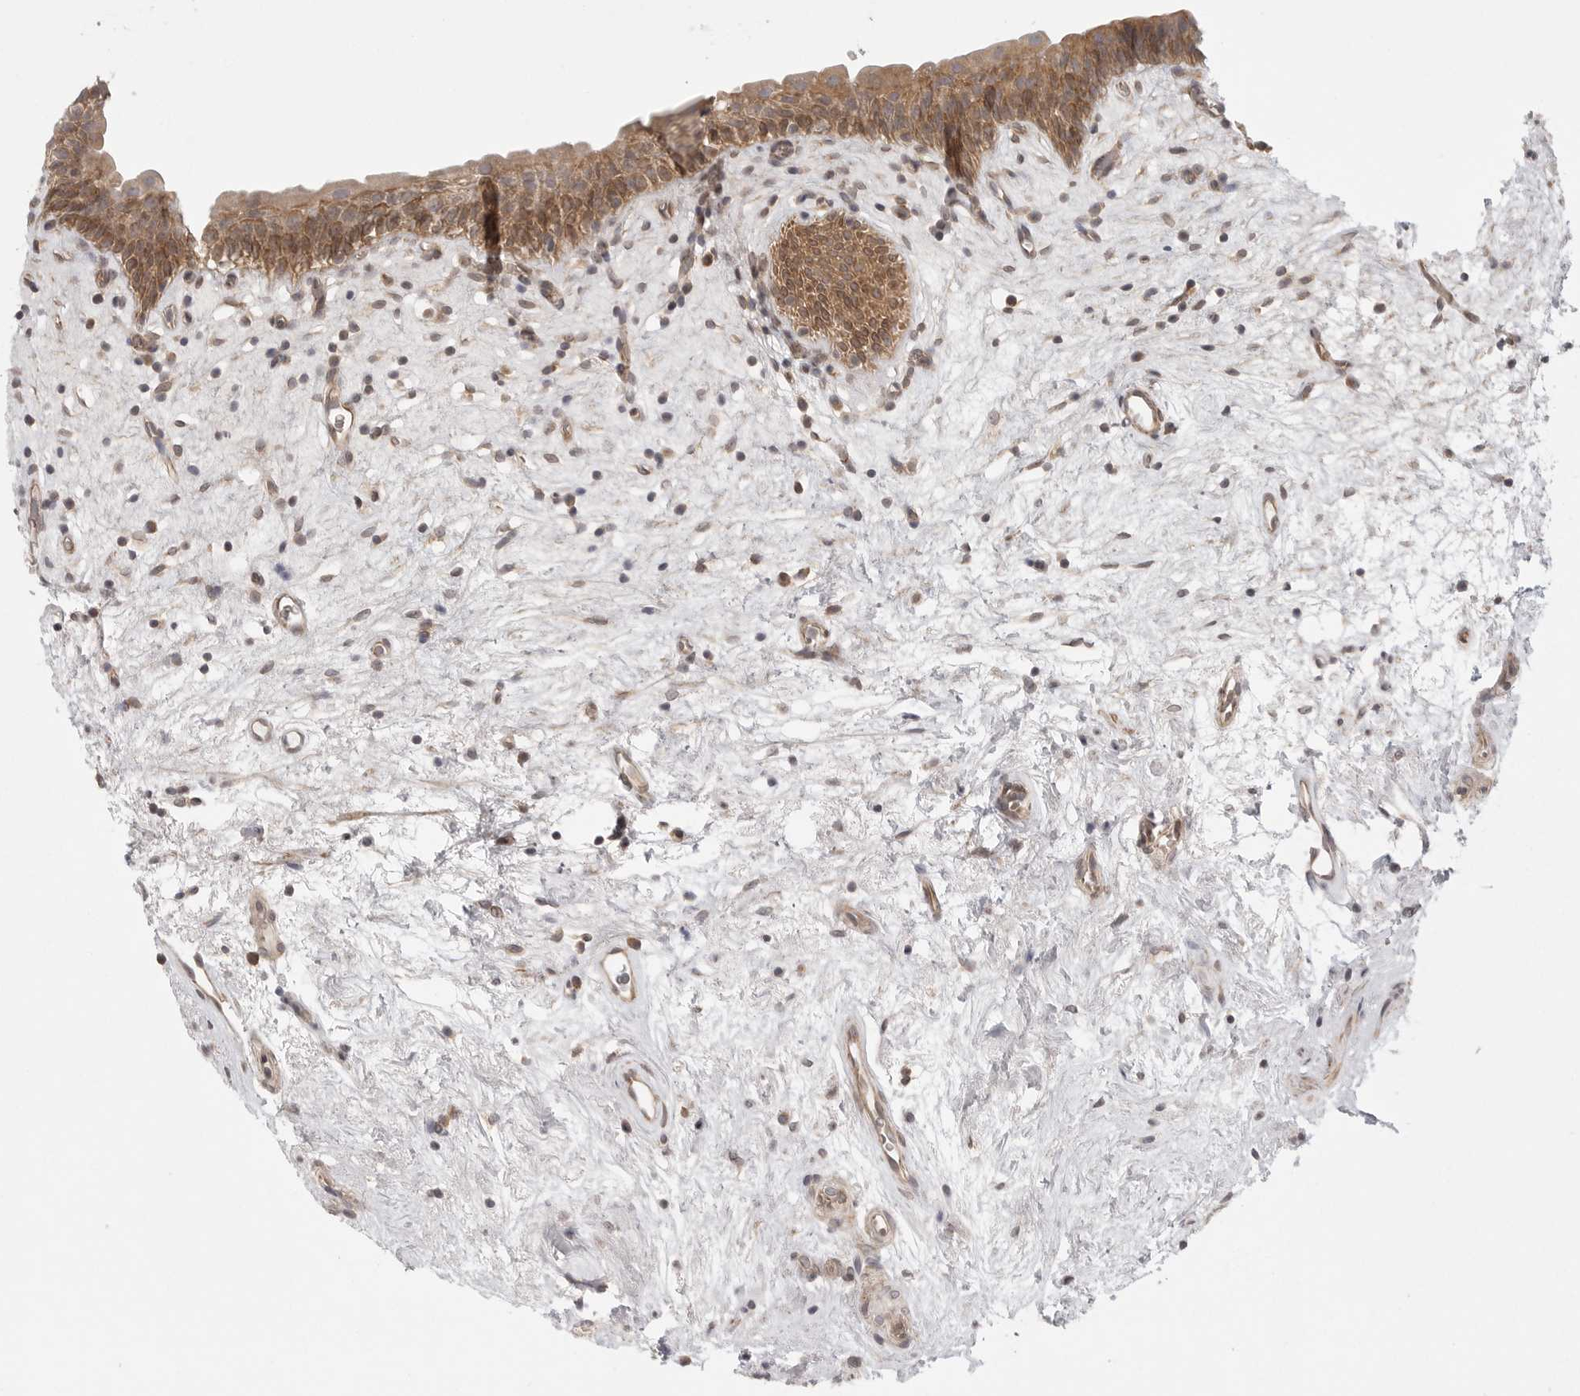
{"staining": {"intensity": "moderate", "quantity": ">75%", "location": "cytoplasmic/membranous"}, "tissue": "urinary bladder", "cell_type": "Urothelial cells", "image_type": "normal", "snomed": [{"axis": "morphology", "description": "Normal tissue, NOS"}, {"axis": "topography", "description": "Urinary bladder"}], "caption": "Urothelial cells reveal medium levels of moderate cytoplasmic/membranous positivity in about >75% of cells in benign human urinary bladder. Nuclei are stained in blue.", "gene": "CERS2", "patient": {"sex": "male", "age": 83}}